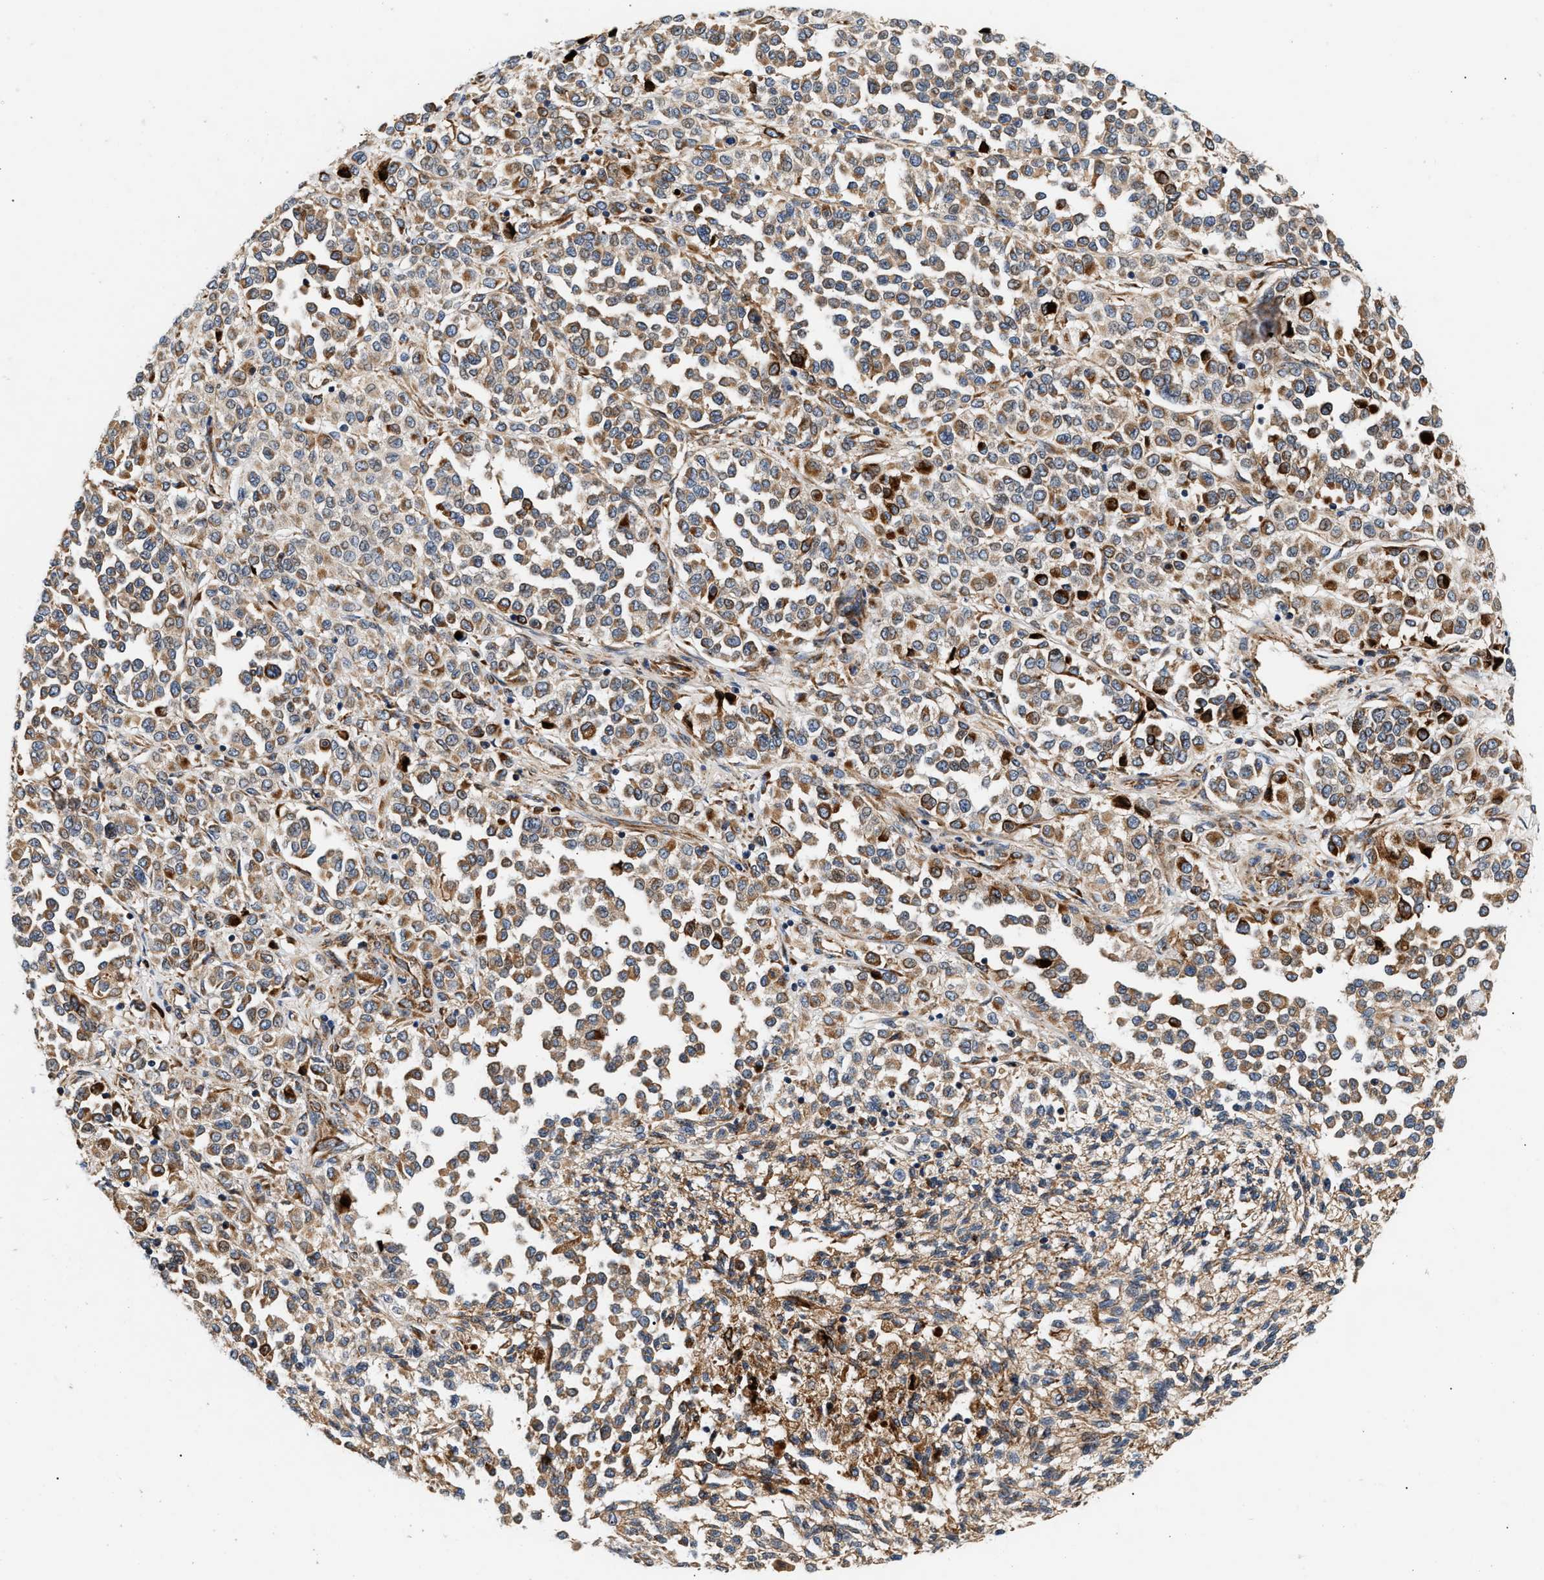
{"staining": {"intensity": "moderate", "quantity": ">75%", "location": "cytoplasmic/membranous"}, "tissue": "melanoma", "cell_type": "Tumor cells", "image_type": "cancer", "snomed": [{"axis": "morphology", "description": "Malignant melanoma, Metastatic site"}, {"axis": "topography", "description": "Pancreas"}], "caption": "Malignant melanoma (metastatic site) tissue shows moderate cytoplasmic/membranous expression in approximately >75% of tumor cells, visualized by immunohistochemistry. Nuclei are stained in blue.", "gene": "IFT74", "patient": {"sex": "female", "age": 30}}